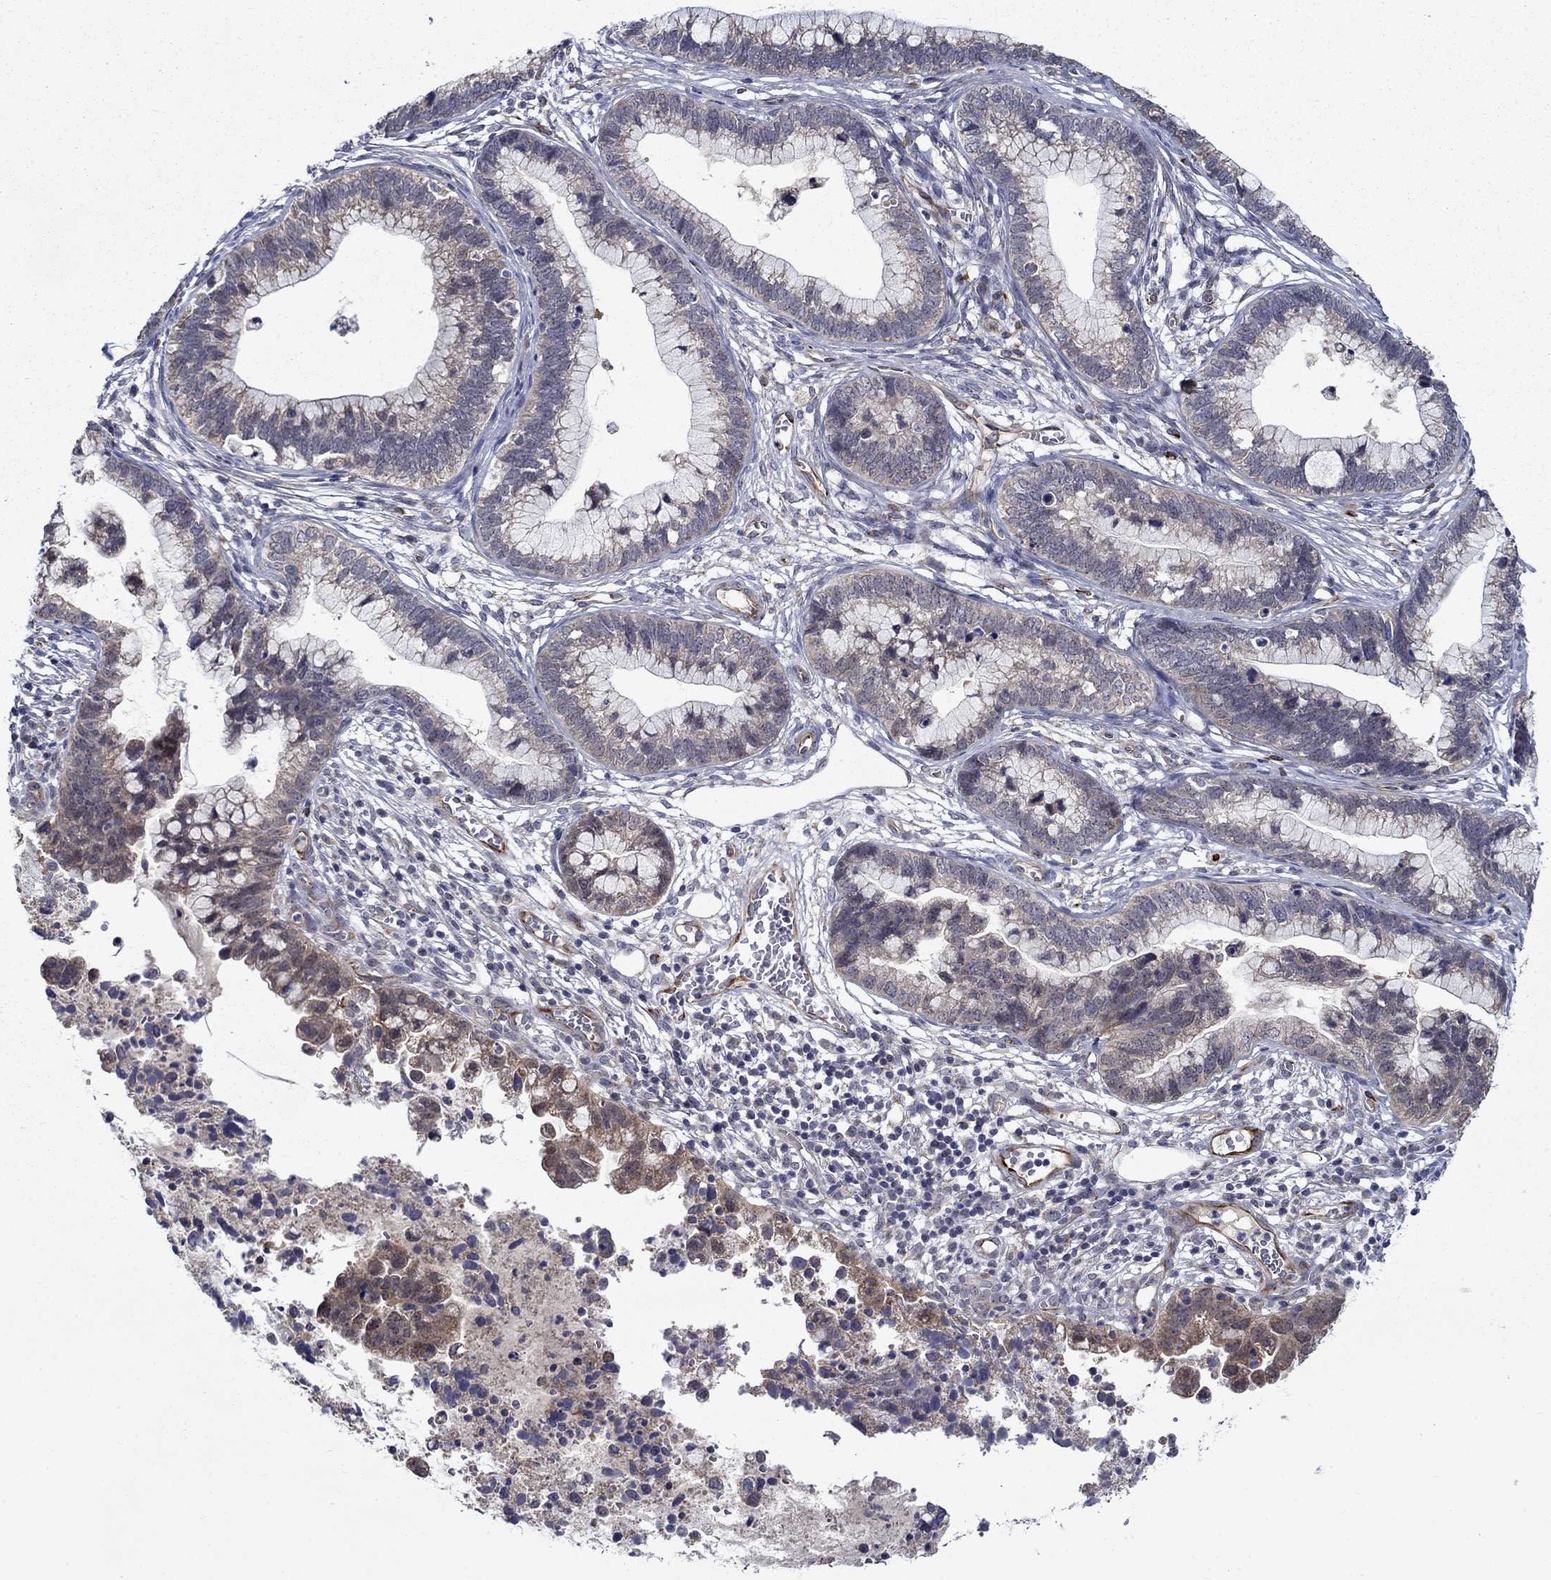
{"staining": {"intensity": "moderate", "quantity": "<25%", "location": "cytoplasmic/membranous"}, "tissue": "cervical cancer", "cell_type": "Tumor cells", "image_type": "cancer", "snomed": [{"axis": "morphology", "description": "Adenocarcinoma, NOS"}, {"axis": "topography", "description": "Cervix"}], "caption": "Tumor cells show low levels of moderate cytoplasmic/membranous expression in approximately <25% of cells in adenocarcinoma (cervical).", "gene": "LACTB2", "patient": {"sex": "female", "age": 44}}